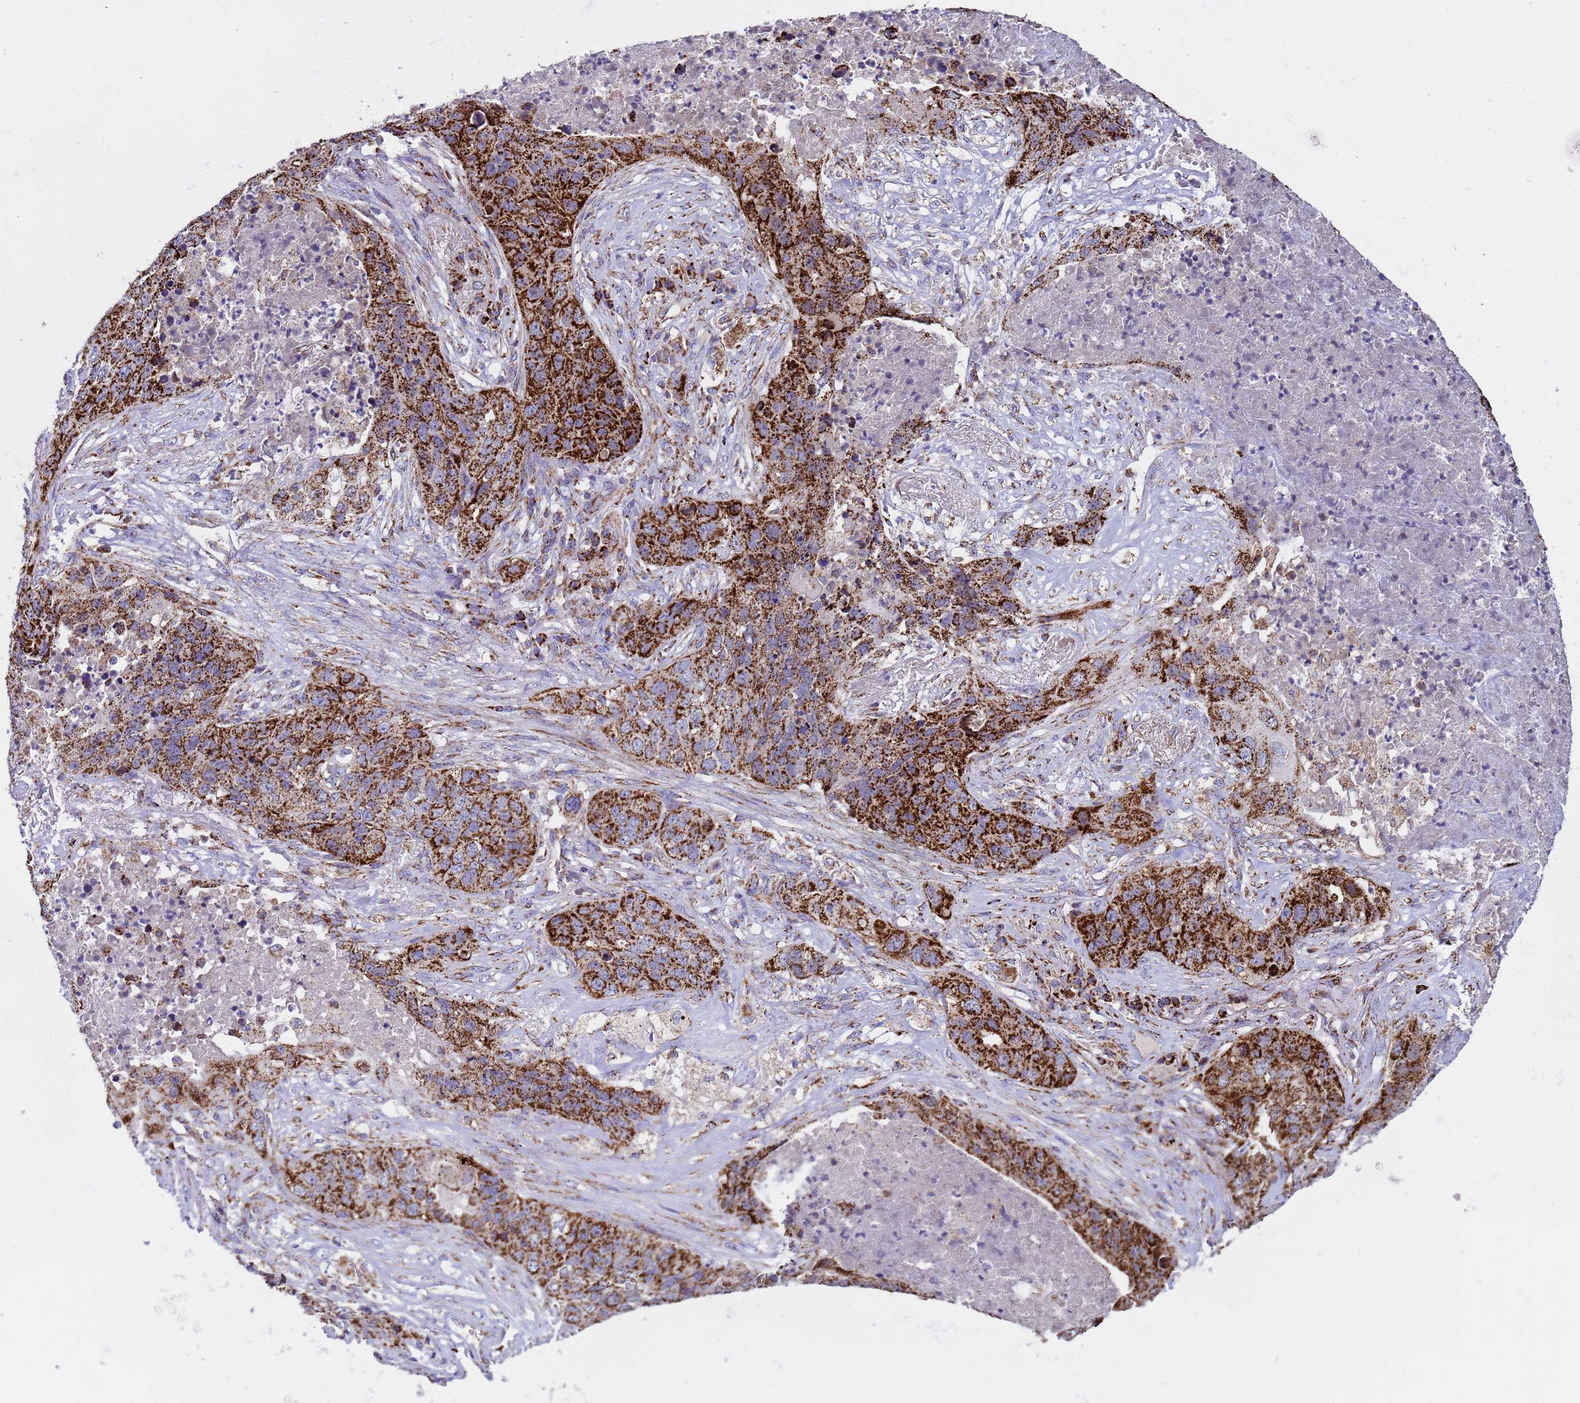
{"staining": {"intensity": "strong", "quantity": ">75%", "location": "cytoplasmic/membranous"}, "tissue": "lung cancer", "cell_type": "Tumor cells", "image_type": "cancer", "snomed": [{"axis": "morphology", "description": "Squamous cell carcinoma, NOS"}, {"axis": "topography", "description": "Lung"}], "caption": "Strong cytoplasmic/membranous expression is present in about >75% of tumor cells in squamous cell carcinoma (lung).", "gene": "TUBGCP3", "patient": {"sex": "female", "age": 63}}